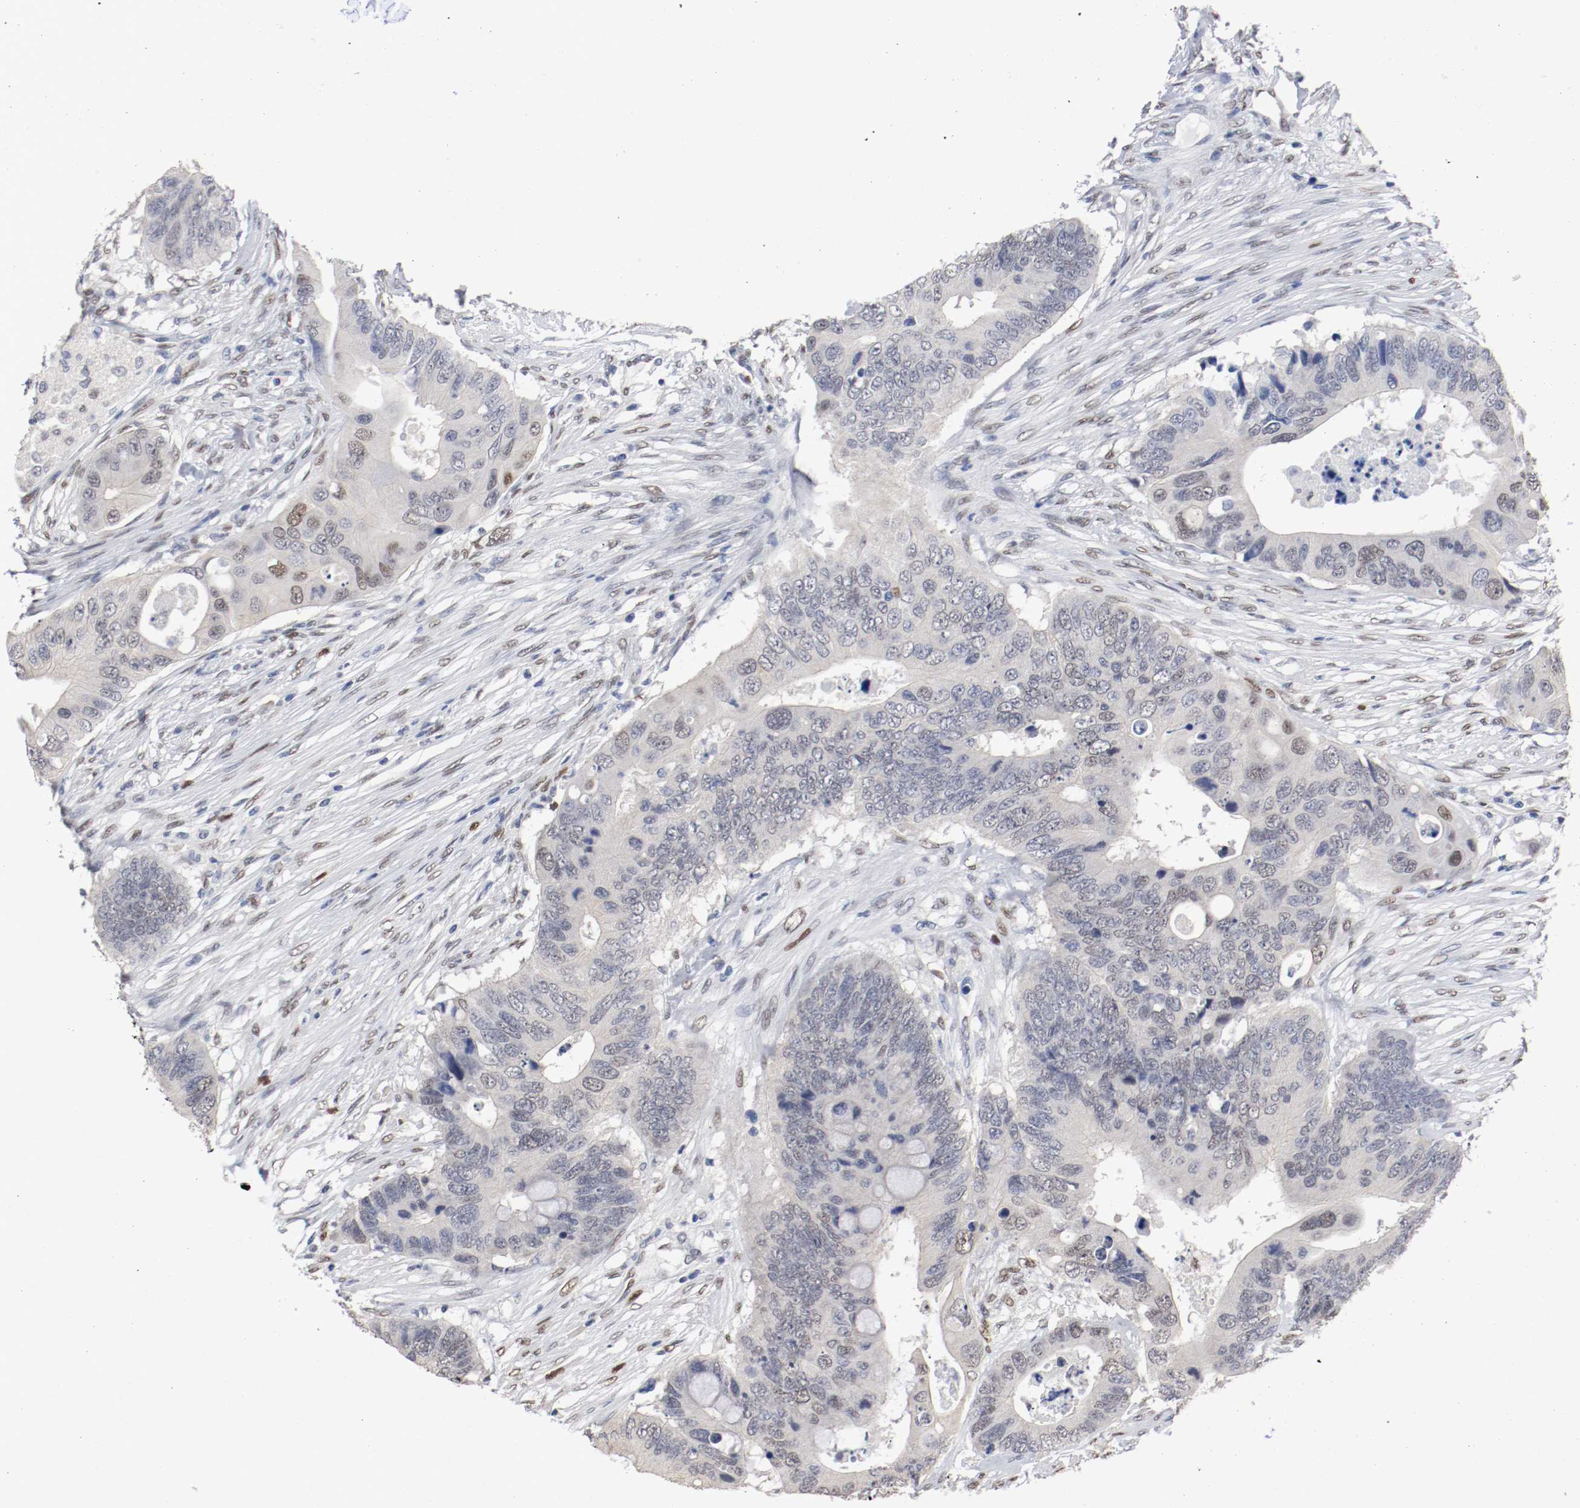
{"staining": {"intensity": "moderate", "quantity": "<25%", "location": "nuclear"}, "tissue": "colorectal cancer", "cell_type": "Tumor cells", "image_type": "cancer", "snomed": [{"axis": "morphology", "description": "Adenocarcinoma, NOS"}, {"axis": "topography", "description": "Colon"}], "caption": "Immunohistochemical staining of human adenocarcinoma (colorectal) demonstrates moderate nuclear protein staining in approximately <25% of tumor cells.", "gene": "FOSL2", "patient": {"sex": "male", "age": 71}}